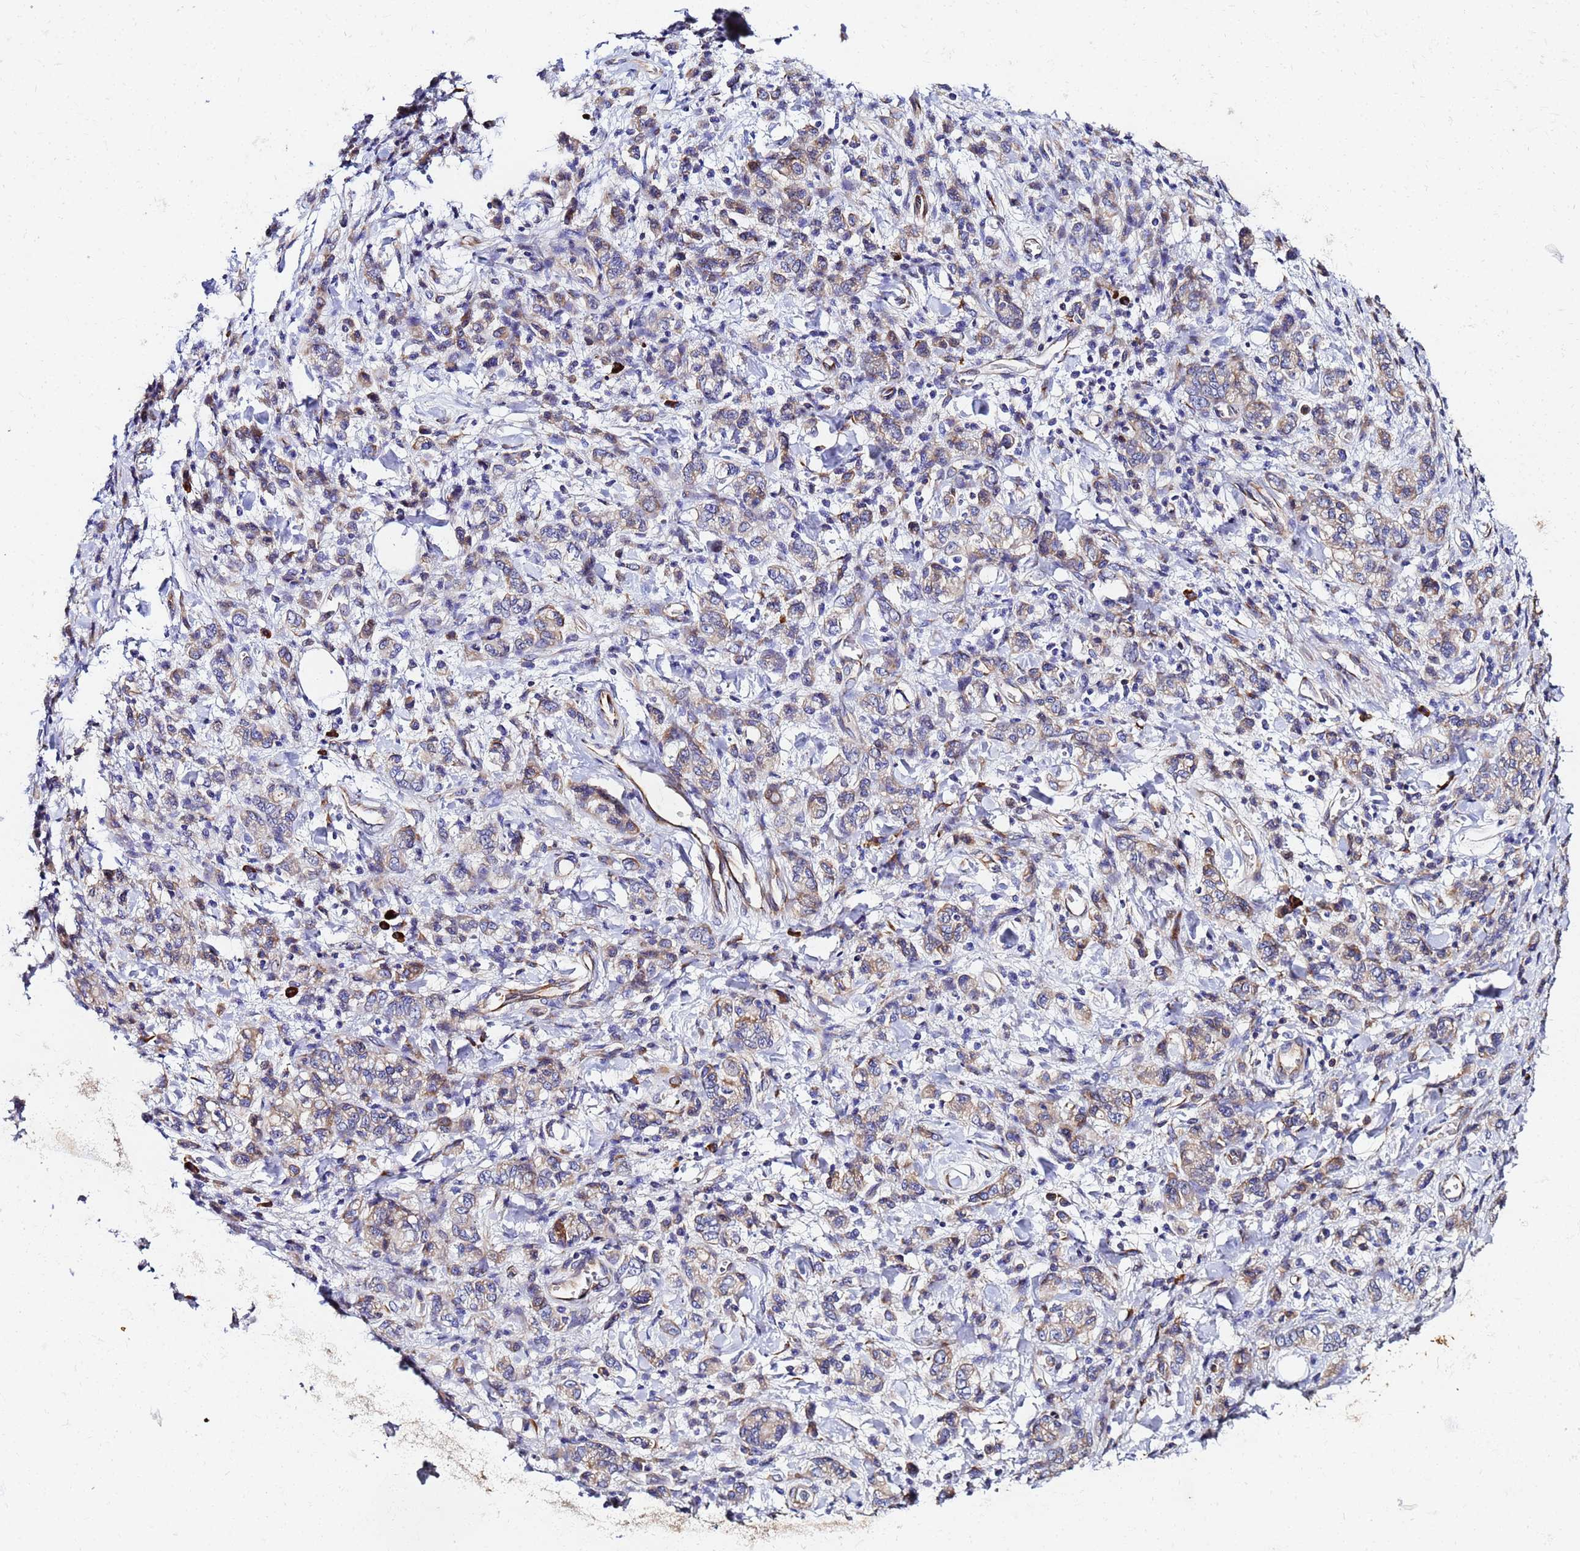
{"staining": {"intensity": "moderate", "quantity": "25%-75%", "location": "cytoplasmic/membranous"}, "tissue": "stomach cancer", "cell_type": "Tumor cells", "image_type": "cancer", "snomed": [{"axis": "morphology", "description": "Adenocarcinoma, NOS"}, {"axis": "topography", "description": "Stomach"}], "caption": "This image displays immunohistochemistry (IHC) staining of stomach cancer (adenocarcinoma), with medium moderate cytoplasmic/membranous expression in approximately 25%-75% of tumor cells.", "gene": "POM121", "patient": {"sex": "male", "age": 77}}